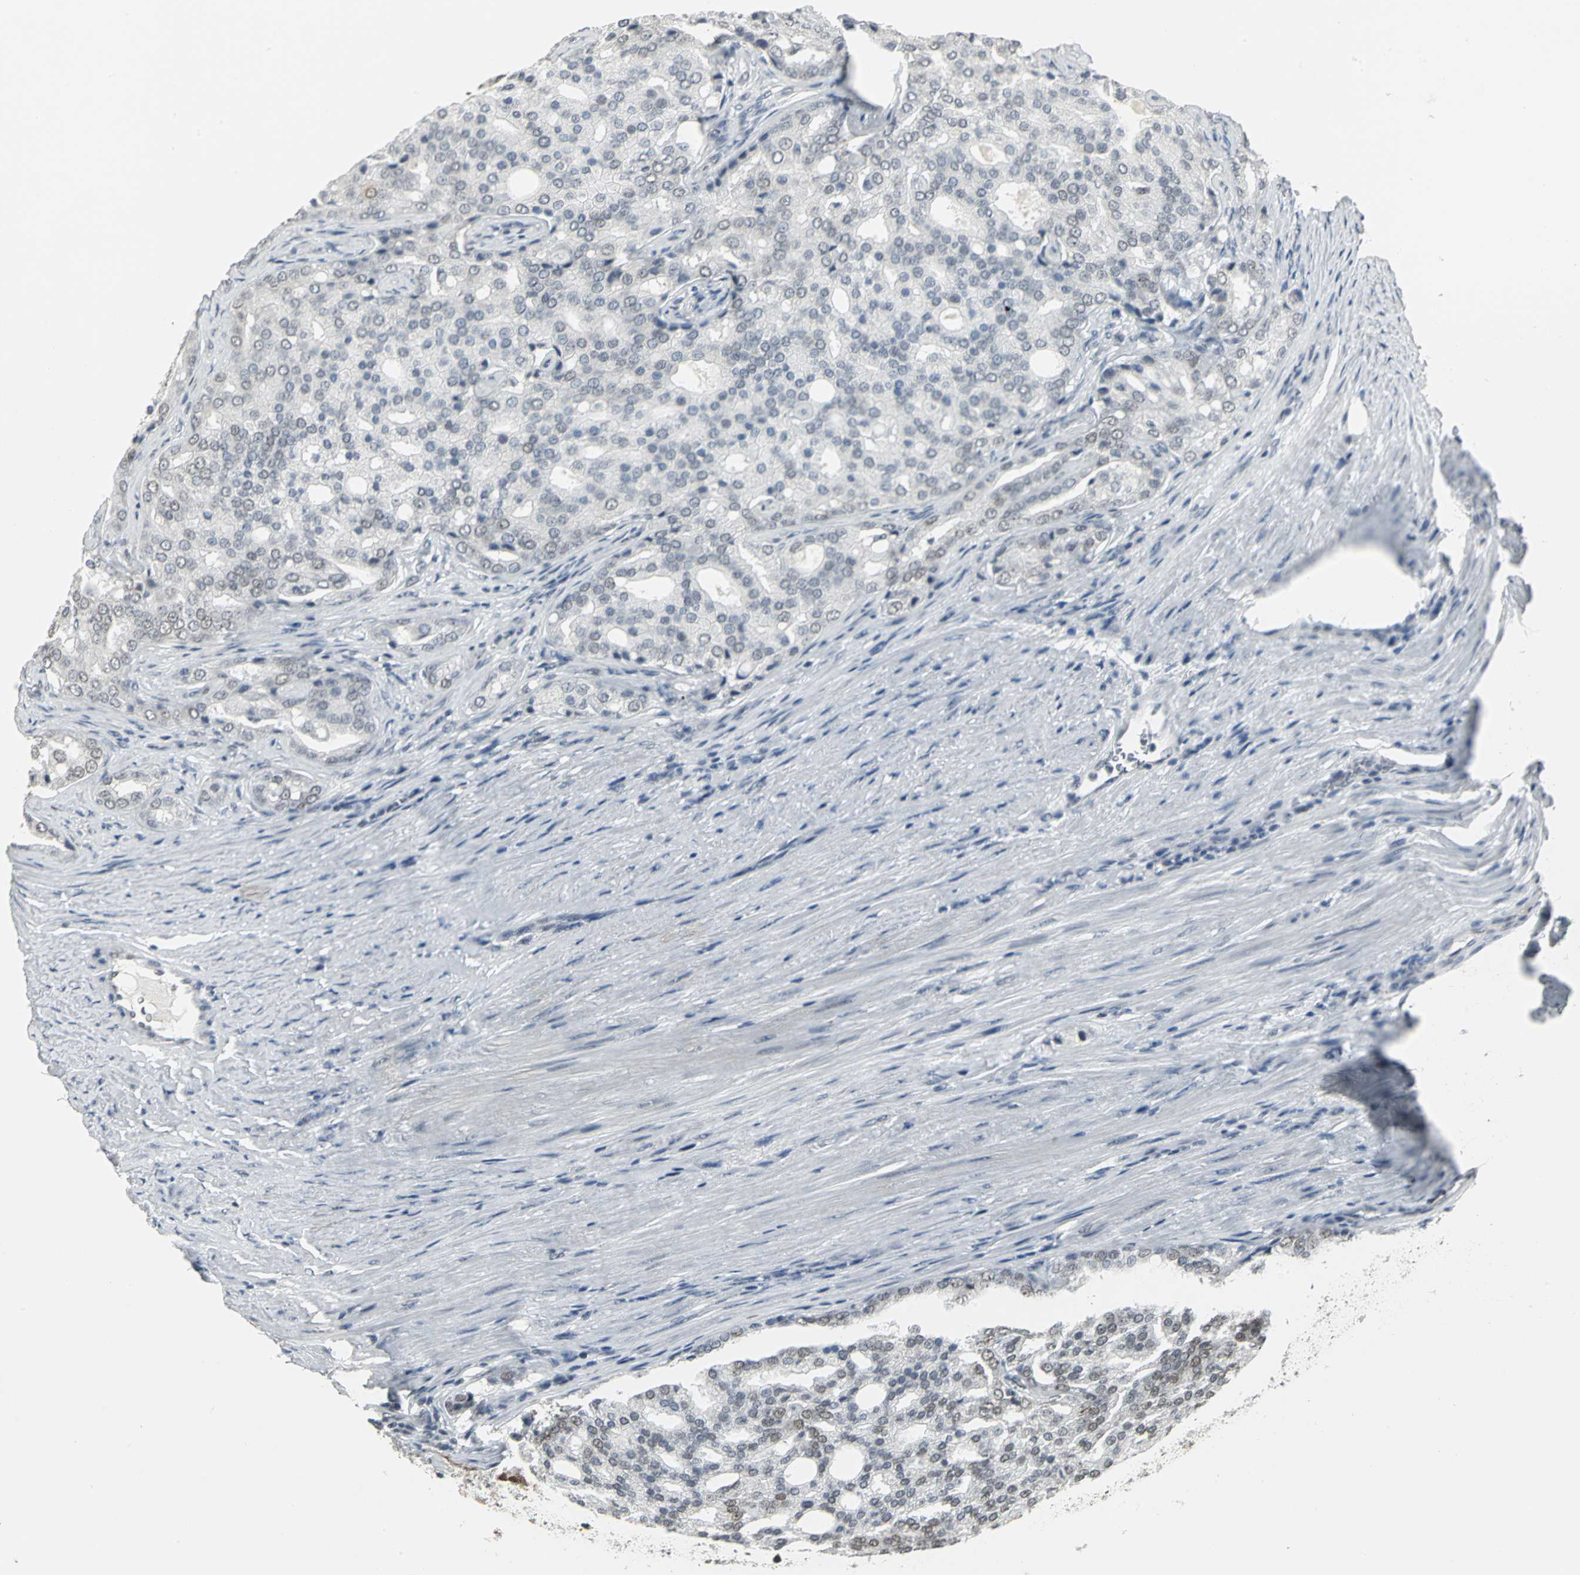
{"staining": {"intensity": "negative", "quantity": "none", "location": "none"}, "tissue": "prostate cancer", "cell_type": "Tumor cells", "image_type": "cancer", "snomed": [{"axis": "morphology", "description": "Adenocarcinoma, High grade"}, {"axis": "topography", "description": "Prostate"}], "caption": "Immunohistochemistry of human high-grade adenocarcinoma (prostate) exhibits no positivity in tumor cells.", "gene": "CBX3", "patient": {"sex": "male", "age": 64}}